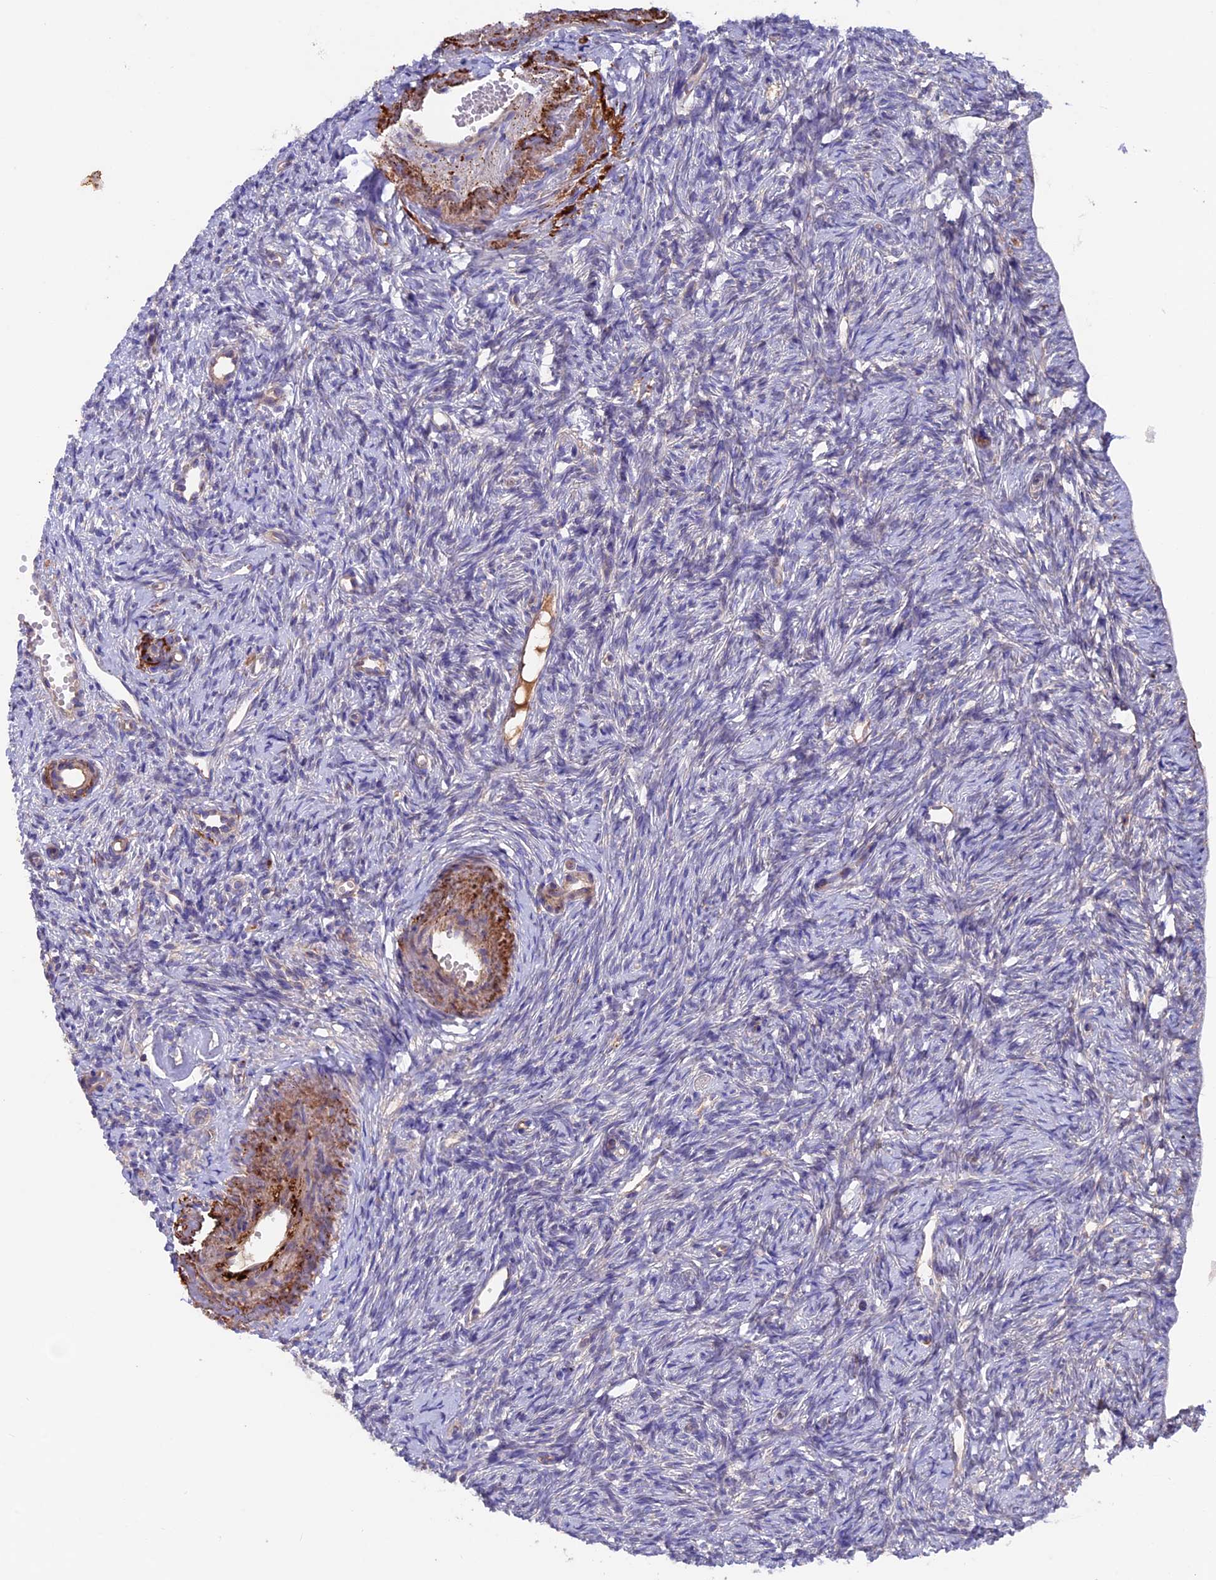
{"staining": {"intensity": "moderate", "quantity": ">75%", "location": "cytoplasmic/membranous"}, "tissue": "ovary", "cell_type": "Follicle cells", "image_type": "normal", "snomed": [{"axis": "morphology", "description": "Normal tissue, NOS"}, {"axis": "topography", "description": "Ovary"}], "caption": "Immunohistochemical staining of unremarkable ovary displays medium levels of moderate cytoplasmic/membranous expression in approximately >75% of follicle cells. (brown staining indicates protein expression, while blue staining denotes nuclei).", "gene": "PTPN9", "patient": {"sex": "female", "age": 51}}